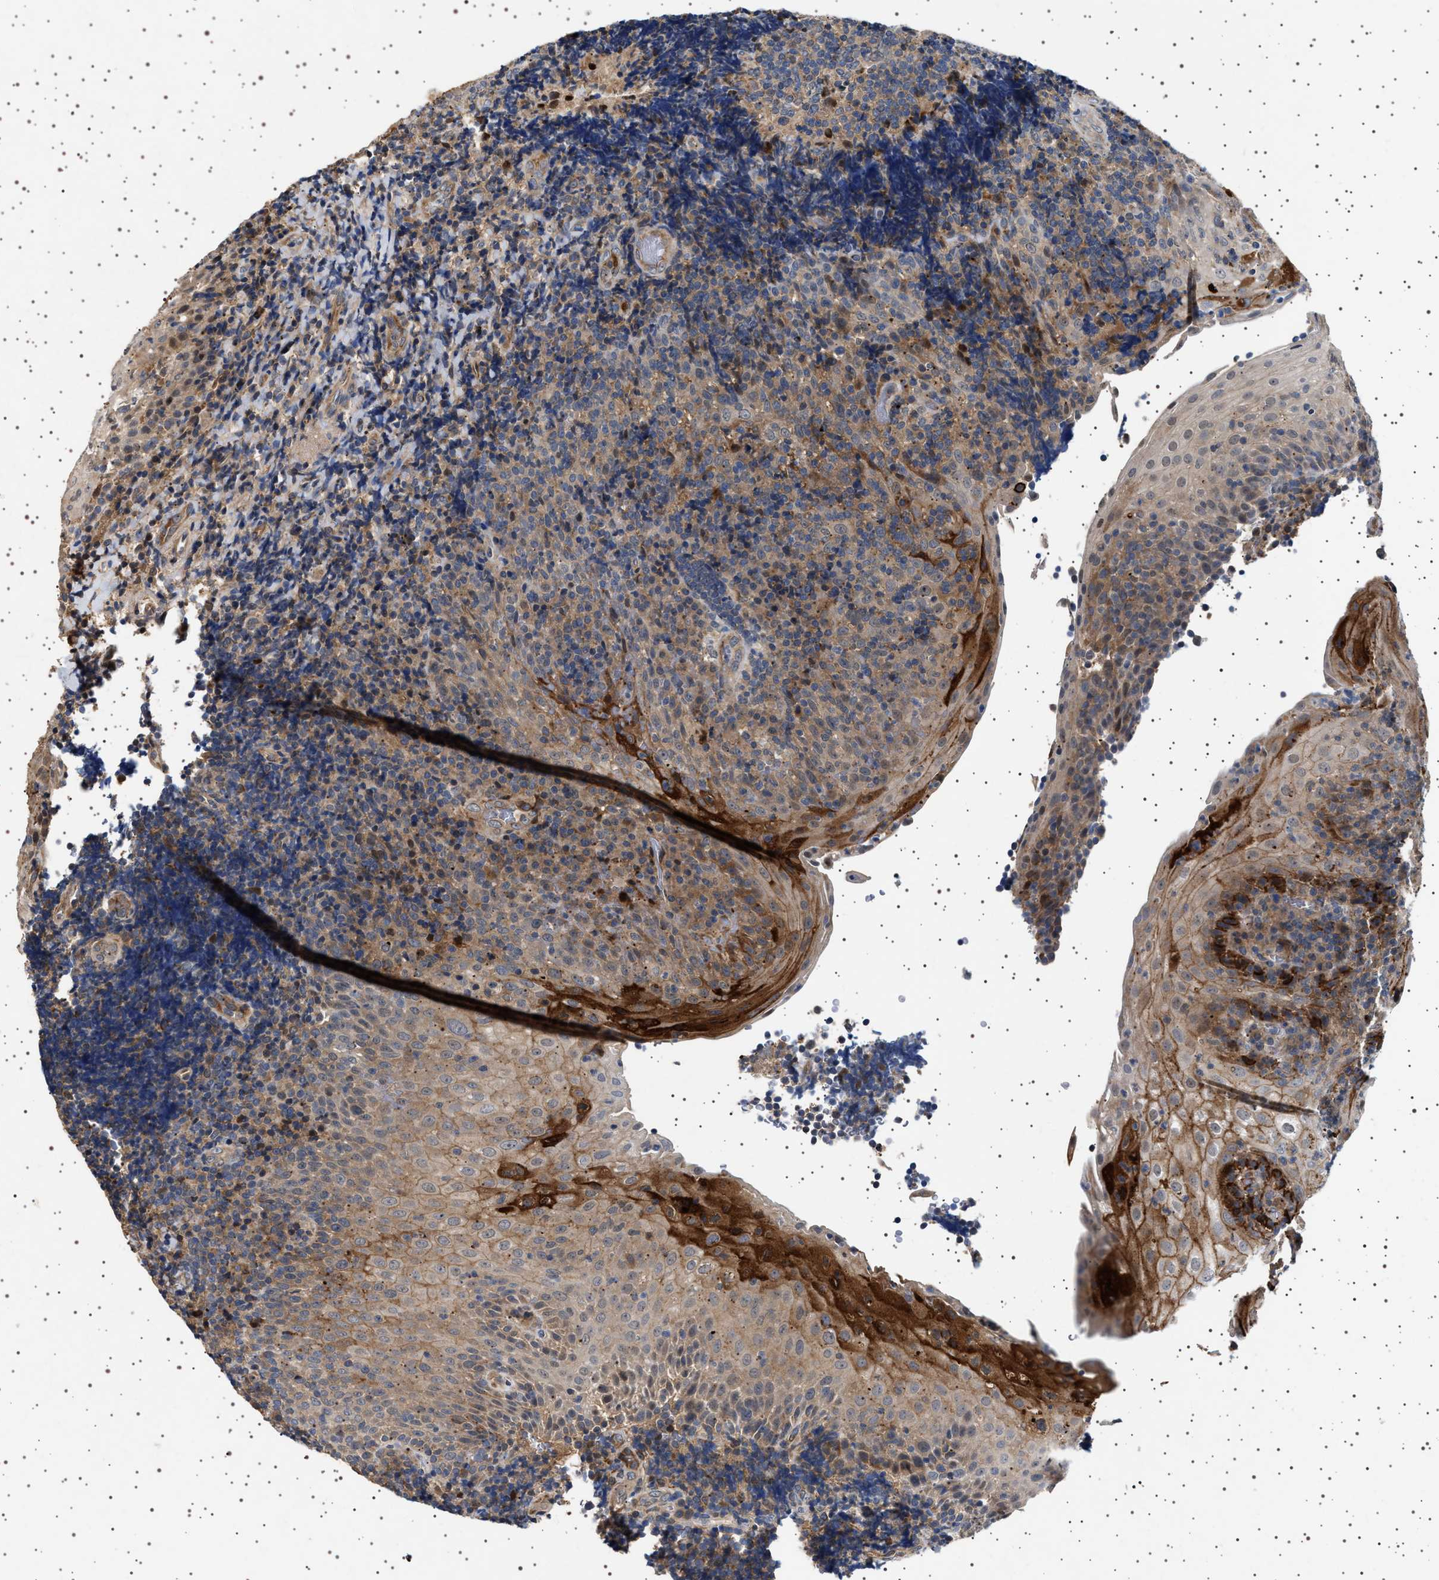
{"staining": {"intensity": "moderate", "quantity": "25%-75%", "location": "cytoplasmic/membranous"}, "tissue": "tonsil", "cell_type": "Germinal center cells", "image_type": "normal", "snomed": [{"axis": "morphology", "description": "Normal tissue, NOS"}, {"axis": "topography", "description": "Tonsil"}], "caption": "This is an image of immunohistochemistry staining of unremarkable tonsil, which shows moderate staining in the cytoplasmic/membranous of germinal center cells.", "gene": "FICD", "patient": {"sex": "male", "age": 37}}